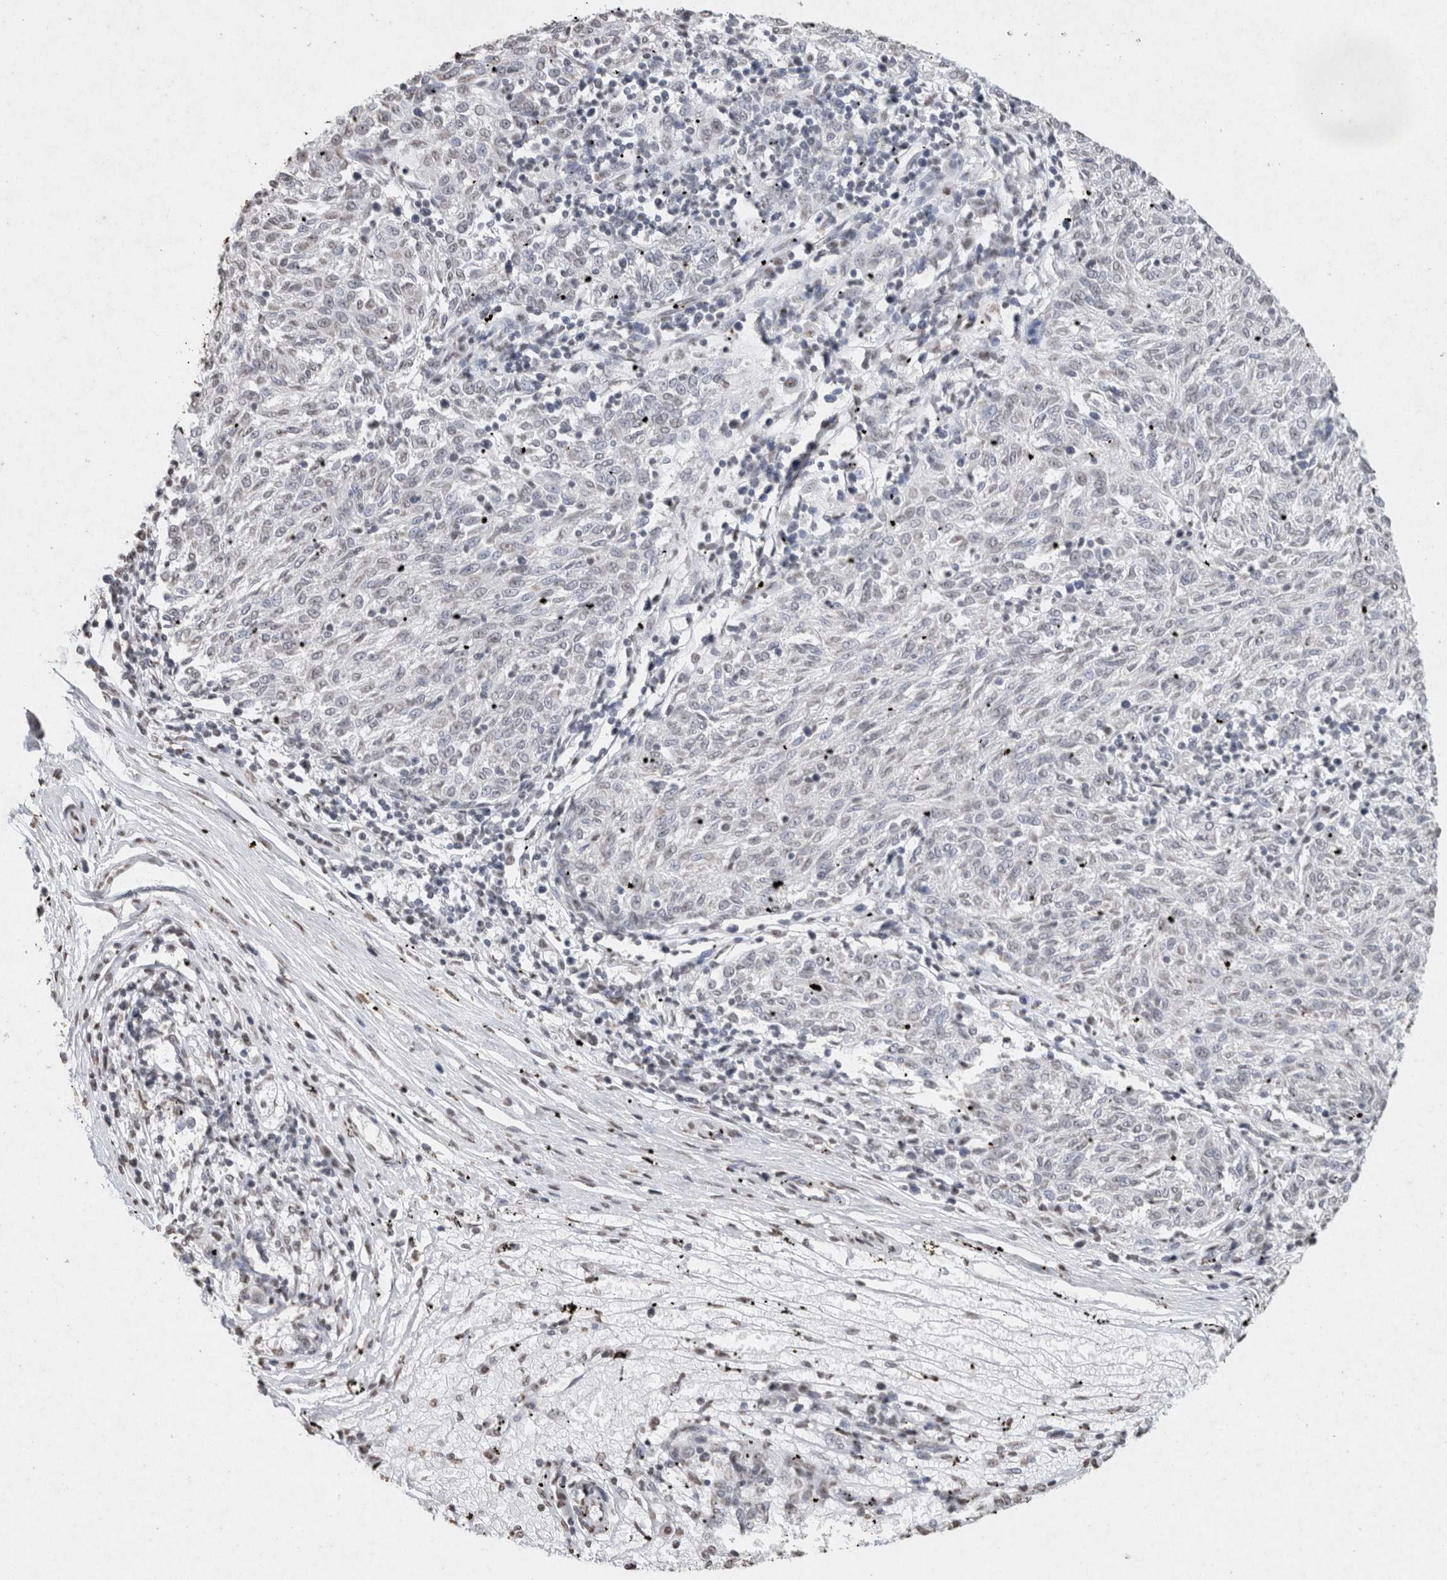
{"staining": {"intensity": "negative", "quantity": "none", "location": "none"}, "tissue": "melanoma", "cell_type": "Tumor cells", "image_type": "cancer", "snomed": [{"axis": "morphology", "description": "Malignant melanoma, NOS"}, {"axis": "topography", "description": "Skin"}], "caption": "DAB immunohistochemical staining of human melanoma shows no significant positivity in tumor cells. Brightfield microscopy of immunohistochemistry stained with DAB (3,3'-diaminobenzidine) (brown) and hematoxylin (blue), captured at high magnification.", "gene": "CNTN1", "patient": {"sex": "female", "age": 72}}